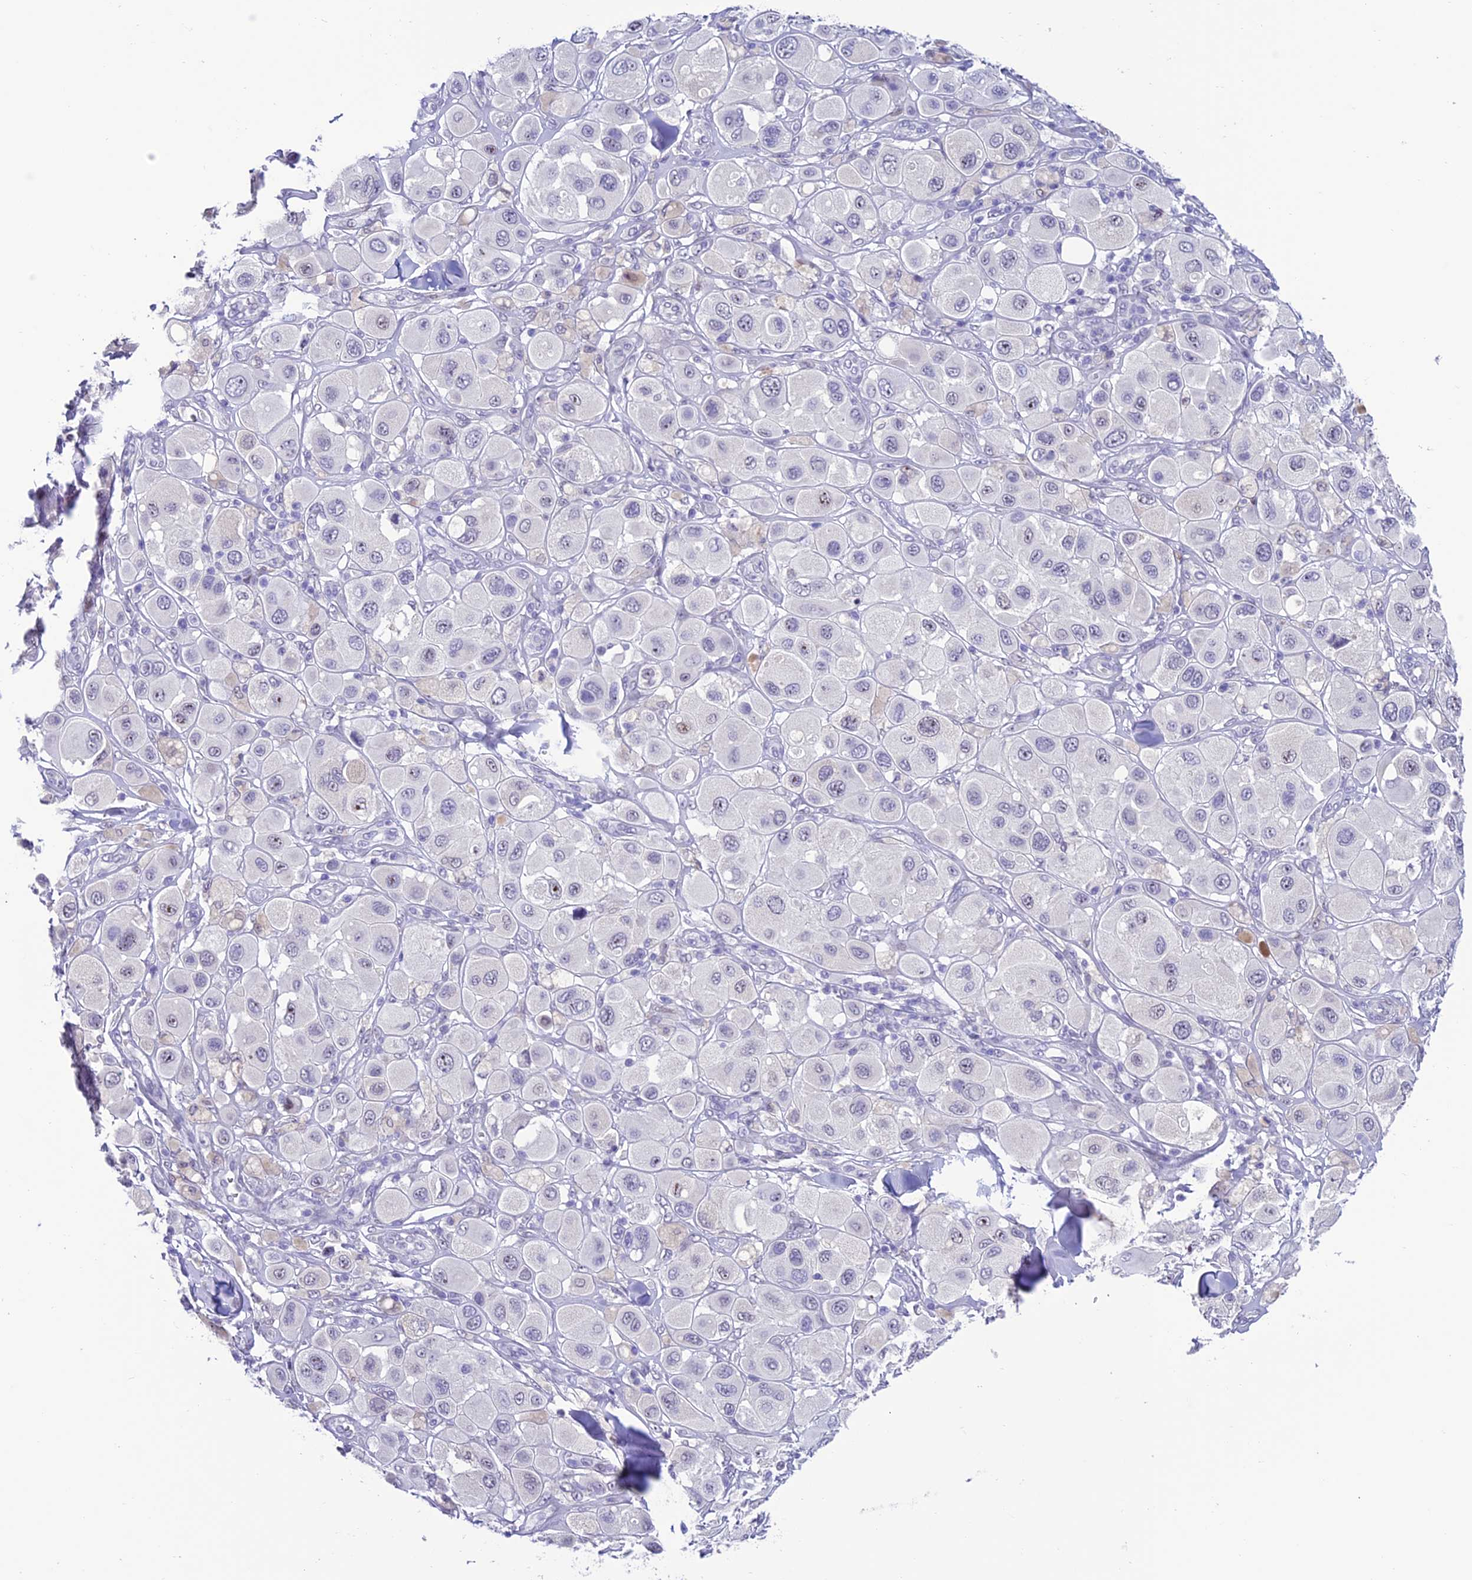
{"staining": {"intensity": "negative", "quantity": "none", "location": "none"}, "tissue": "melanoma", "cell_type": "Tumor cells", "image_type": "cancer", "snomed": [{"axis": "morphology", "description": "Malignant melanoma, Metastatic site"}, {"axis": "topography", "description": "Skin"}], "caption": "Tumor cells show no significant positivity in melanoma.", "gene": "SLC10A1", "patient": {"sex": "male", "age": 41}}